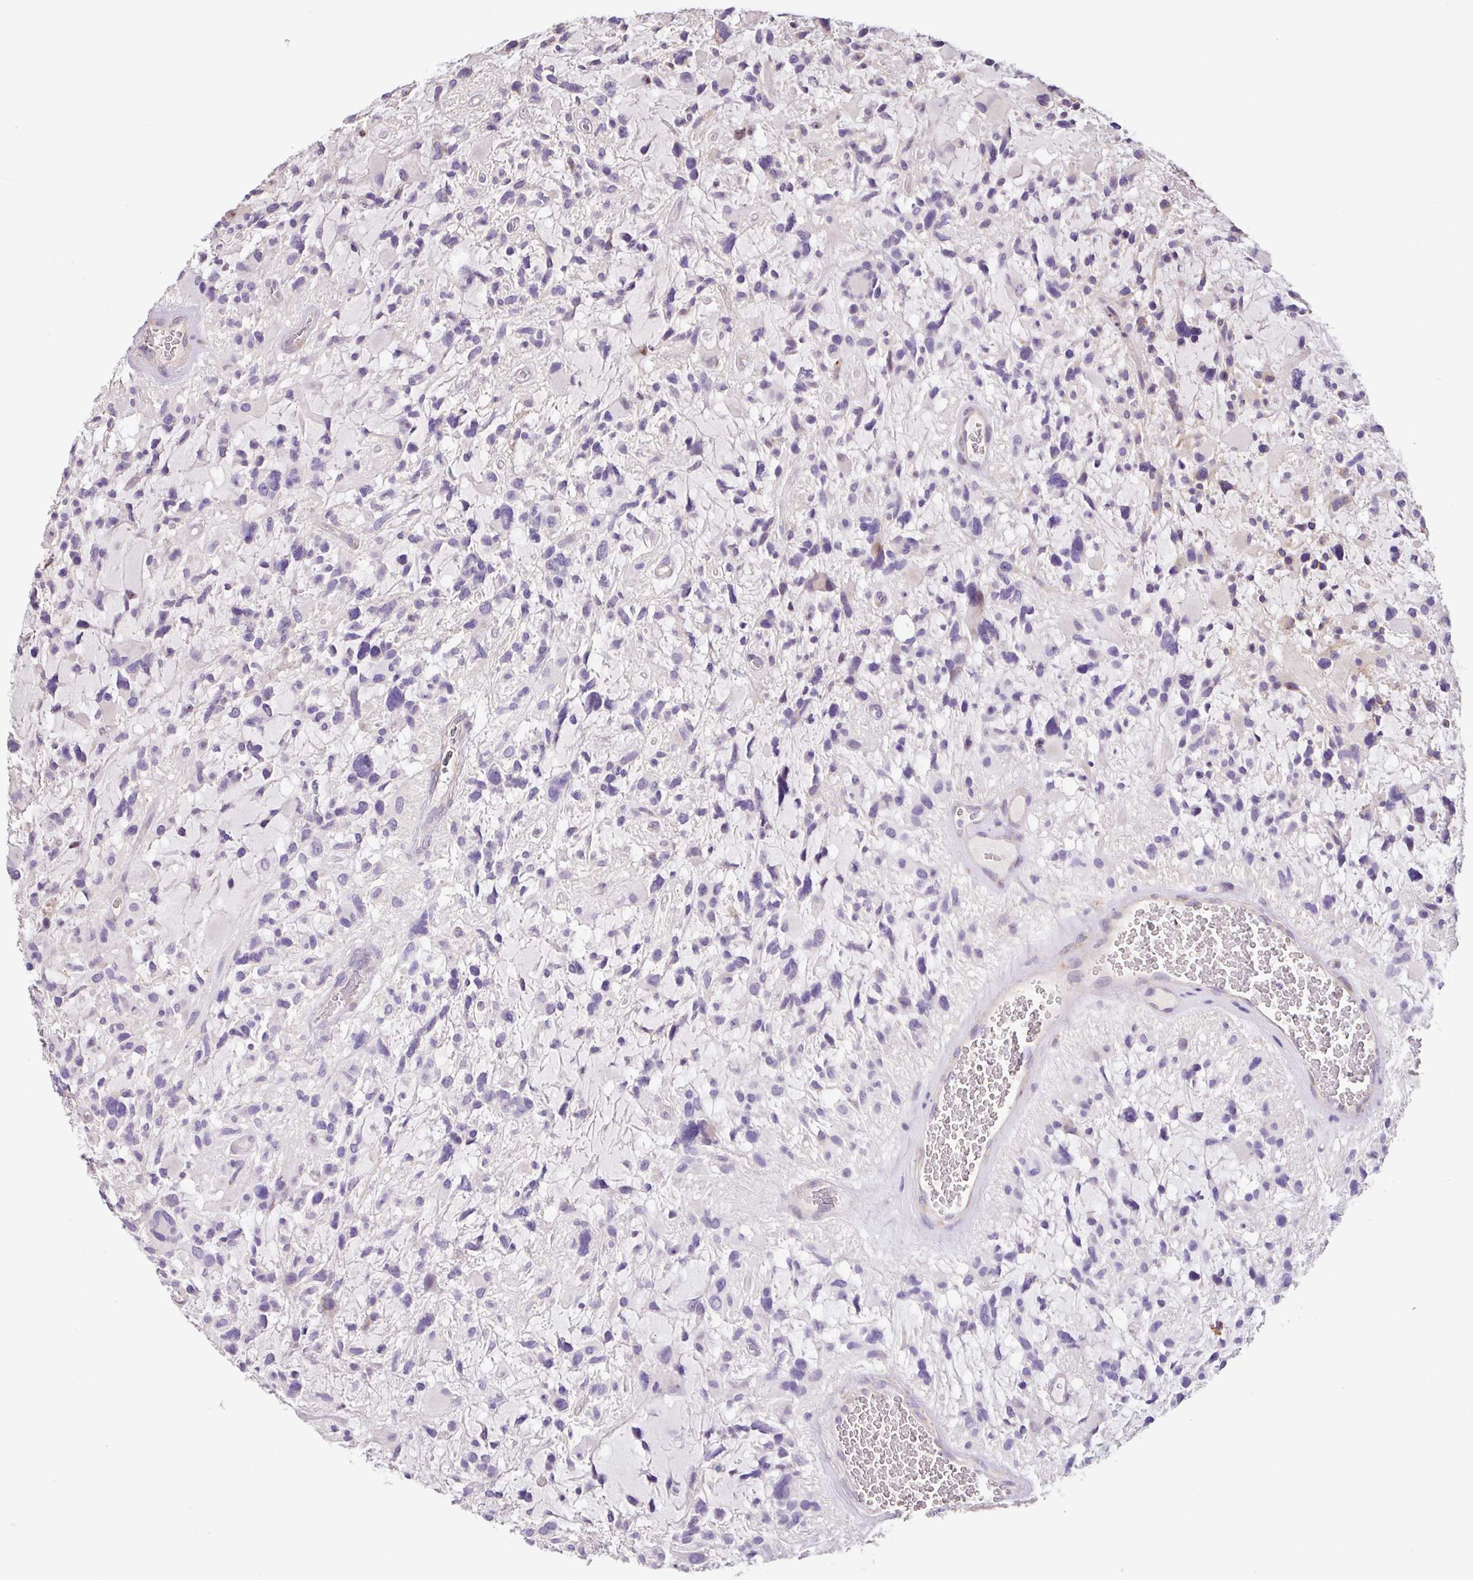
{"staining": {"intensity": "negative", "quantity": "none", "location": "none"}, "tissue": "glioma", "cell_type": "Tumor cells", "image_type": "cancer", "snomed": [{"axis": "morphology", "description": "Glioma, malignant, High grade"}, {"axis": "topography", "description": "Brain"}], "caption": "DAB immunohistochemical staining of human glioma reveals no significant positivity in tumor cells.", "gene": "ZG16", "patient": {"sex": "female", "age": 11}}